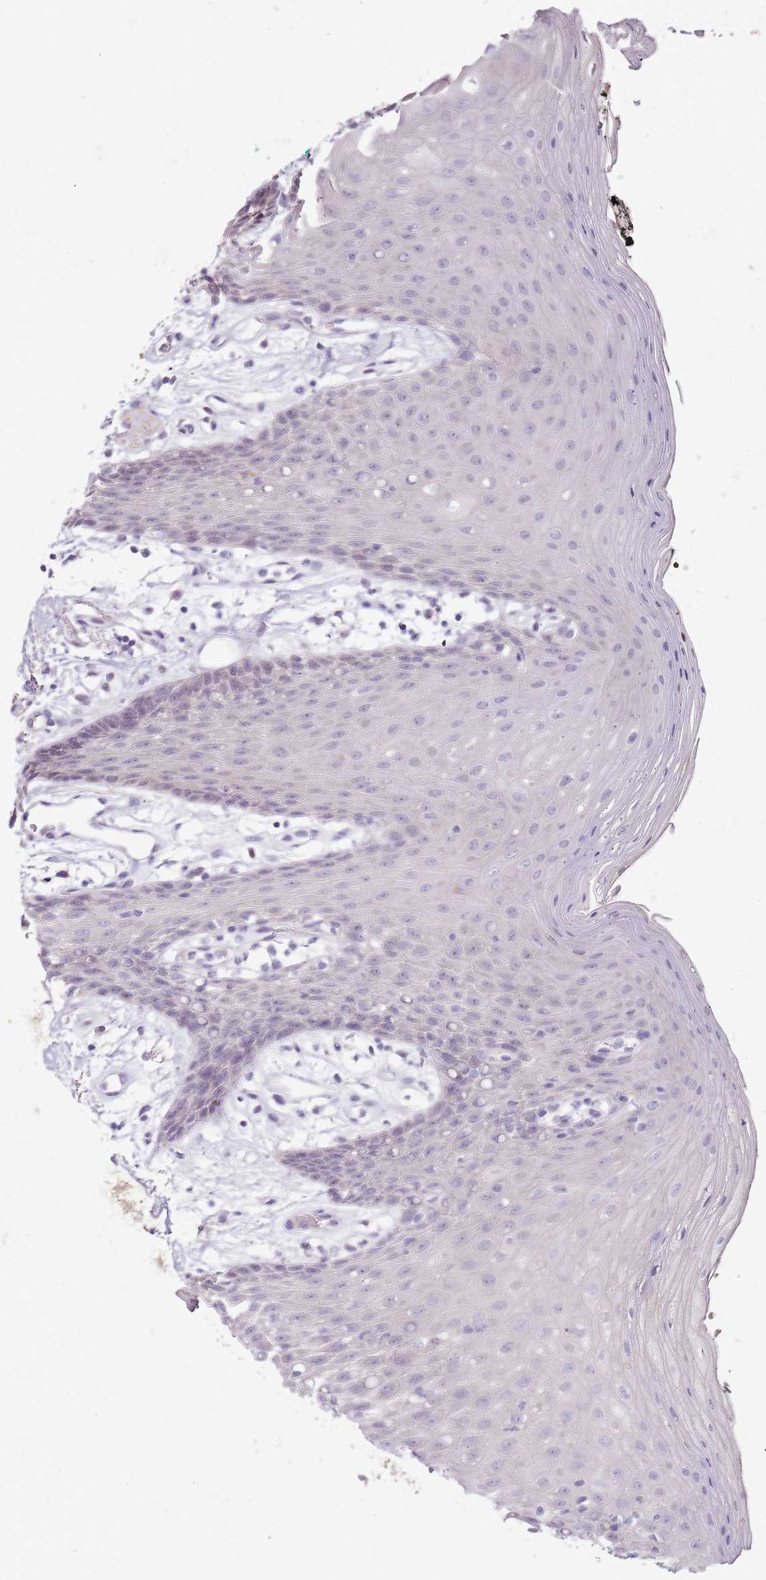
{"staining": {"intensity": "negative", "quantity": "none", "location": "none"}, "tissue": "oral mucosa", "cell_type": "Squamous epithelial cells", "image_type": "normal", "snomed": [{"axis": "morphology", "description": "Normal tissue, NOS"}, {"axis": "topography", "description": "Oral tissue"}, {"axis": "topography", "description": "Tounge, NOS"}], "caption": "Immunohistochemical staining of unremarkable oral mucosa demonstrates no significant expression in squamous epithelial cells. (DAB (3,3'-diaminobenzidine) immunohistochemistry (IHC) visualized using brightfield microscopy, high magnification).", "gene": "MDH1", "patient": {"sex": "female", "age": 59}}